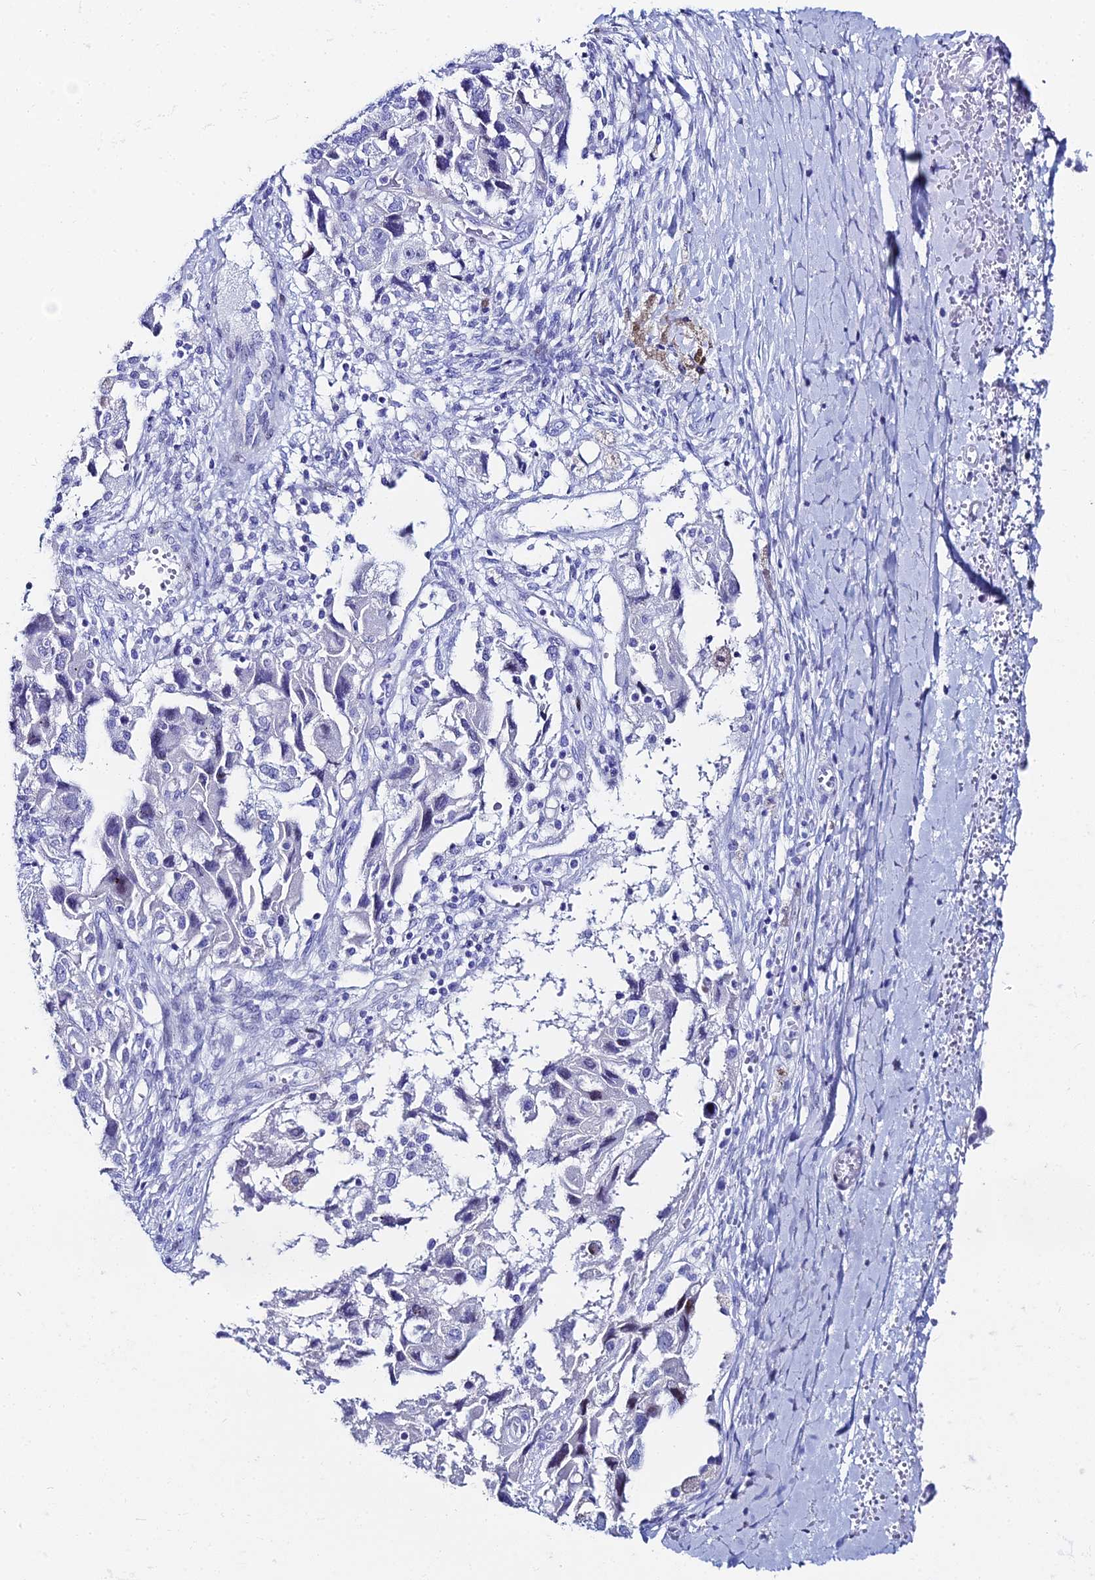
{"staining": {"intensity": "negative", "quantity": "none", "location": "none"}, "tissue": "ovarian cancer", "cell_type": "Tumor cells", "image_type": "cancer", "snomed": [{"axis": "morphology", "description": "Carcinoma, NOS"}, {"axis": "morphology", "description": "Cystadenocarcinoma, serous, NOS"}, {"axis": "topography", "description": "Ovary"}], "caption": "Immunohistochemical staining of ovarian cancer (carcinoma) displays no significant staining in tumor cells.", "gene": "HSPA1L", "patient": {"sex": "female", "age": 69}}